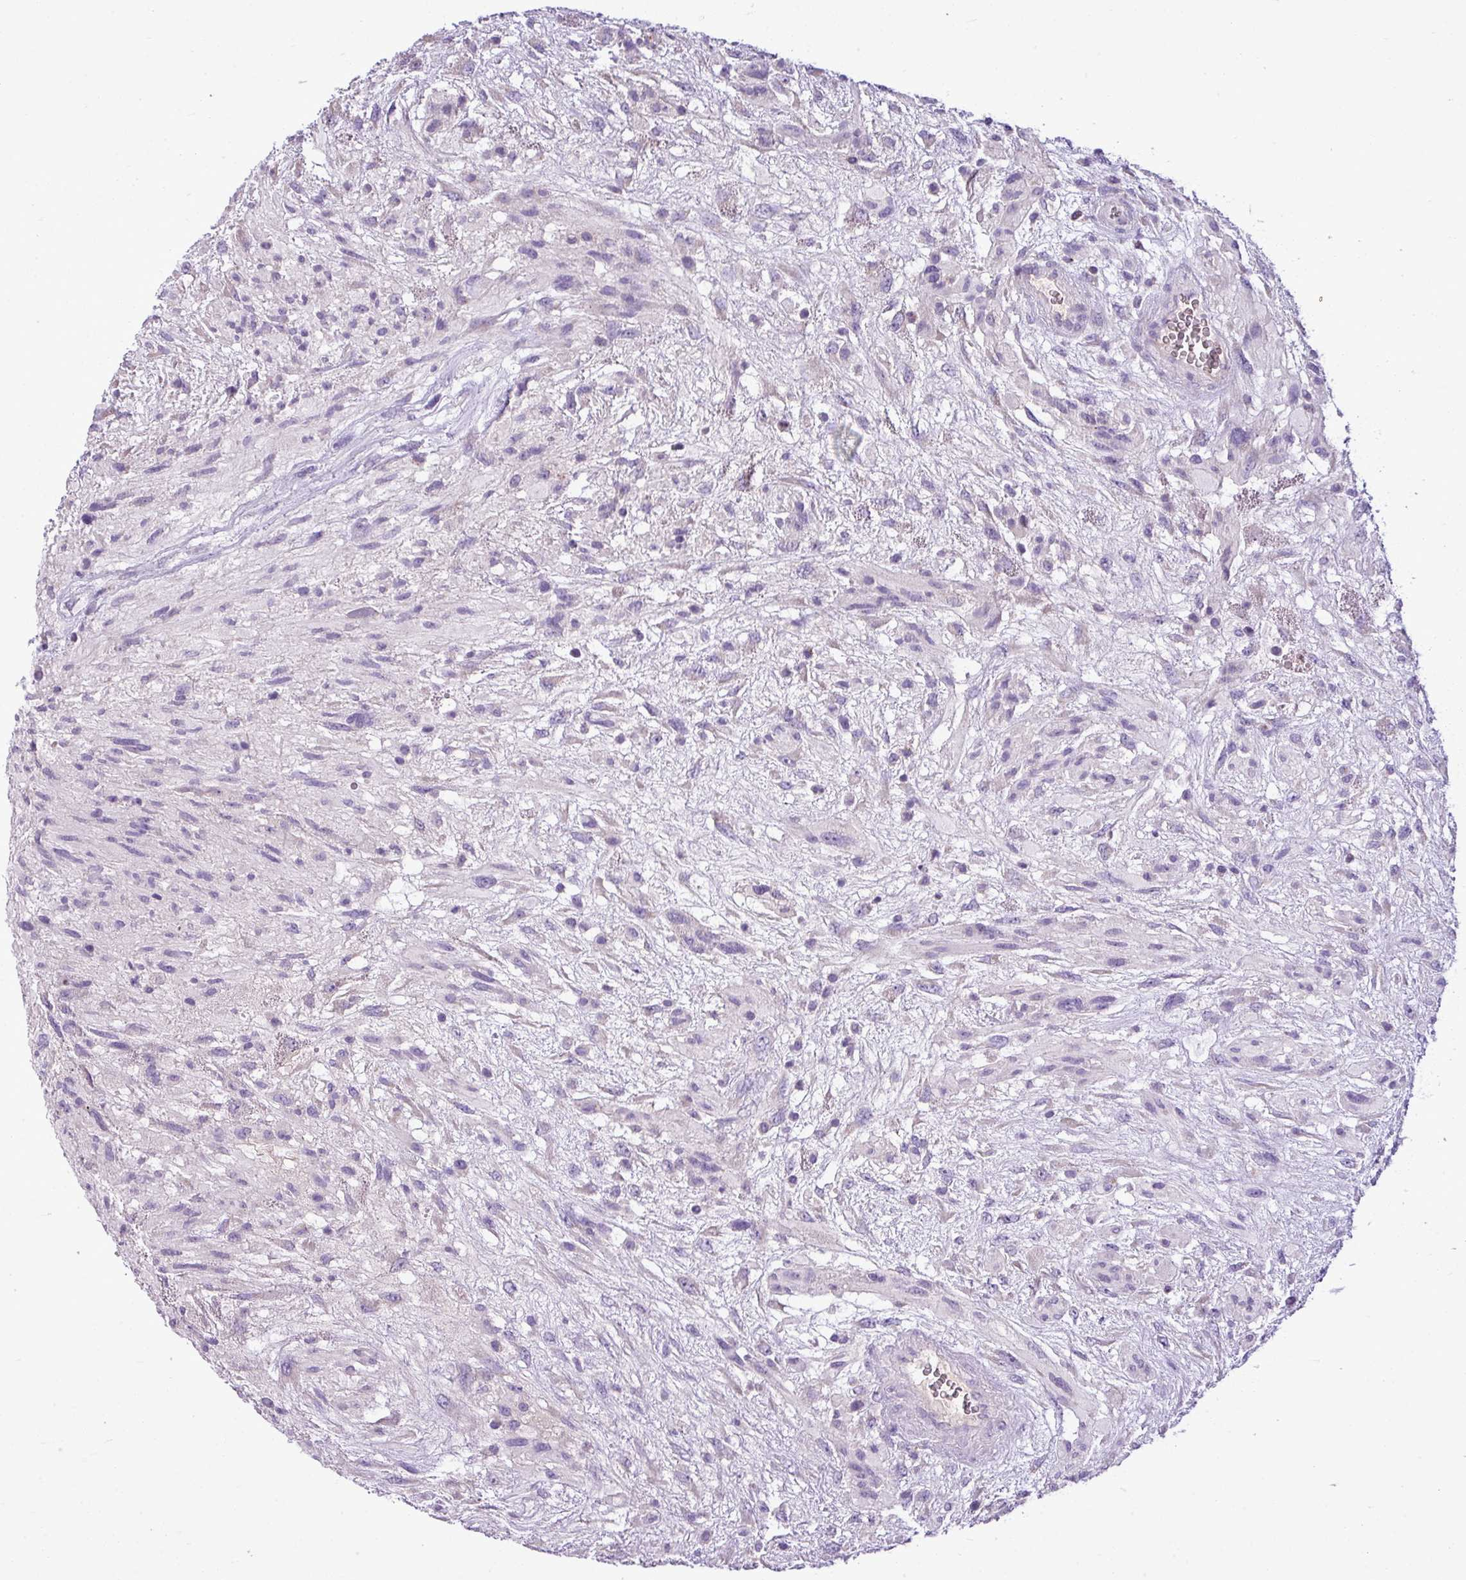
{"staining": {"intensity": "negative", "quantity": "none", "location": "none"}, "tissue": "glioma", "cell_type": "Tumor cells", "image_type": "cancer", "snomed": [{"axis": "morphology", "description": "Glioma, malignant, High grade"}, {"axis": "topography", "description": "Brain"}], "caption": "Immunohistochemistry (IHC) image of neoplastic tissue: human high-grade glioma (malignant) stained with DAB displays no significant protein expression in tumor cells. Brightfield microscopy of IHC stained with DAB (brown) and hematoxylin (blue), captured at high magnification.", "gene": "IL17A", "patient": {"sex": "male", "age": 61}}